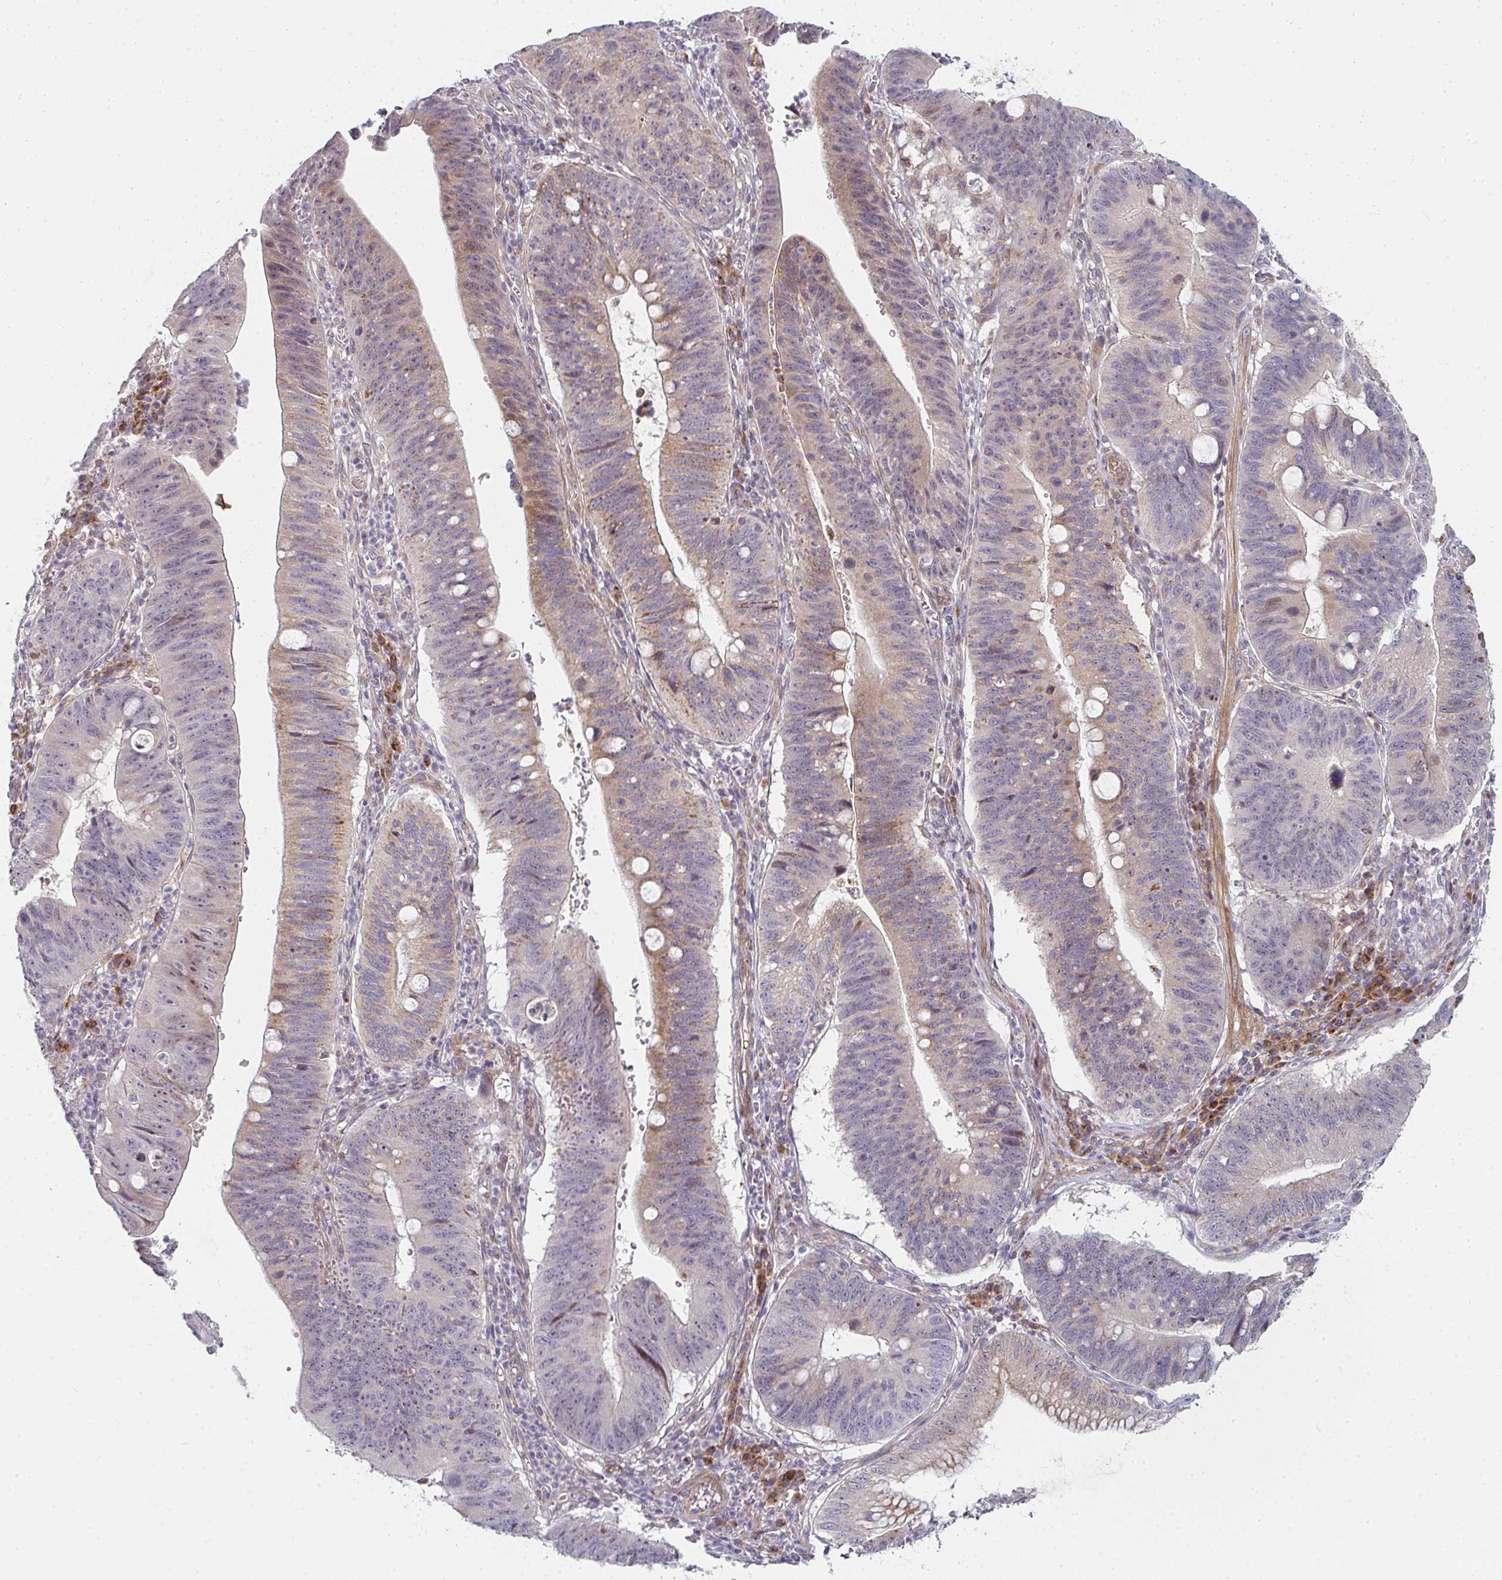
{"staining": {"intensity": "moderate", "quantity": "<25%", "location": "cytoplasmic/membranous,nuclear"}, "tissue": "stomach cancer", "cell_type": "Tumor cells", "image_type": "cancer", "snomed": [{"axis": "morphology", "description": "Adenocarcinoma, NOS"}, {"axis": "topography", "description": "Stomach"}], "caption": "Immunohistochemistry (IHC) micrograph of neoplastic tissue: human stomach cancer stained using immunohistochemistry (IHC) displays low levels of moderate protein expression localized specifically in the cytoplasmic/membranous and nuclear of tumor cells, appearing as a cytoplasmic/membranous and nuclear brown color.", "gene": "RHEBL1", "patient": {"sex": "male", "age": 59}}